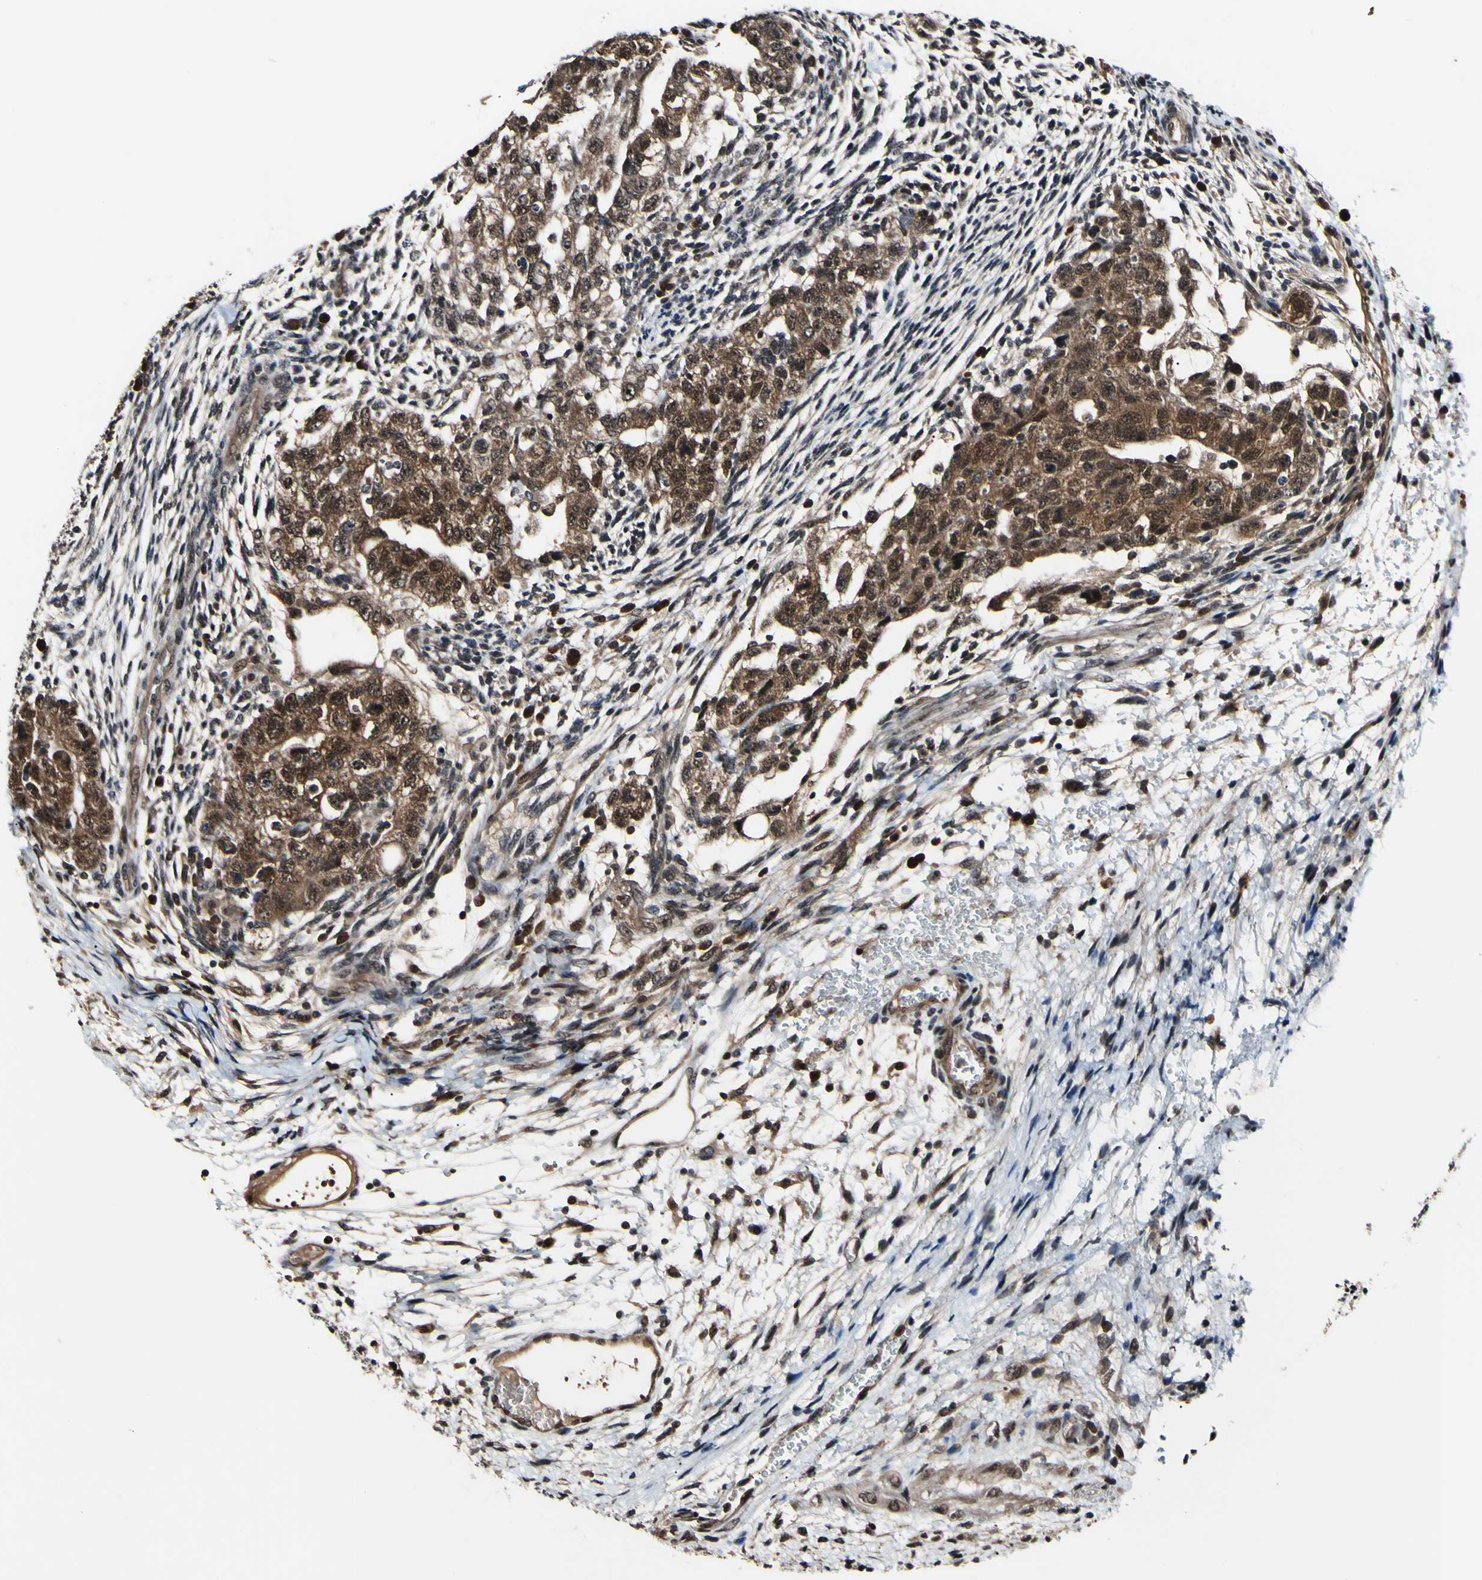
{"staining": {"intensity": "moderate", "quantity": ">75%", "location": "cytoplasmic/membranous,nuclear"}, "tissue": "testis cancer", "cell_type": "Tumor cells", "image_type": "cancer", "snomed": [{"axis": "morphology", "description": "Normal tissue, NOS"}, {"axis": "morphology", "description": "Carcinoma, Embryonal, NOS"}, {"axis": "topography", "description": "Testis"}], "caption": "Moderate cytoplasmic/membranous and nuclear positivity is appreciated in approximately >75% of tumor cells in testis cancer (embryonal carcinoma).", "gene": "PSMD10", "patient": {"sex": "male", "age": 36}}